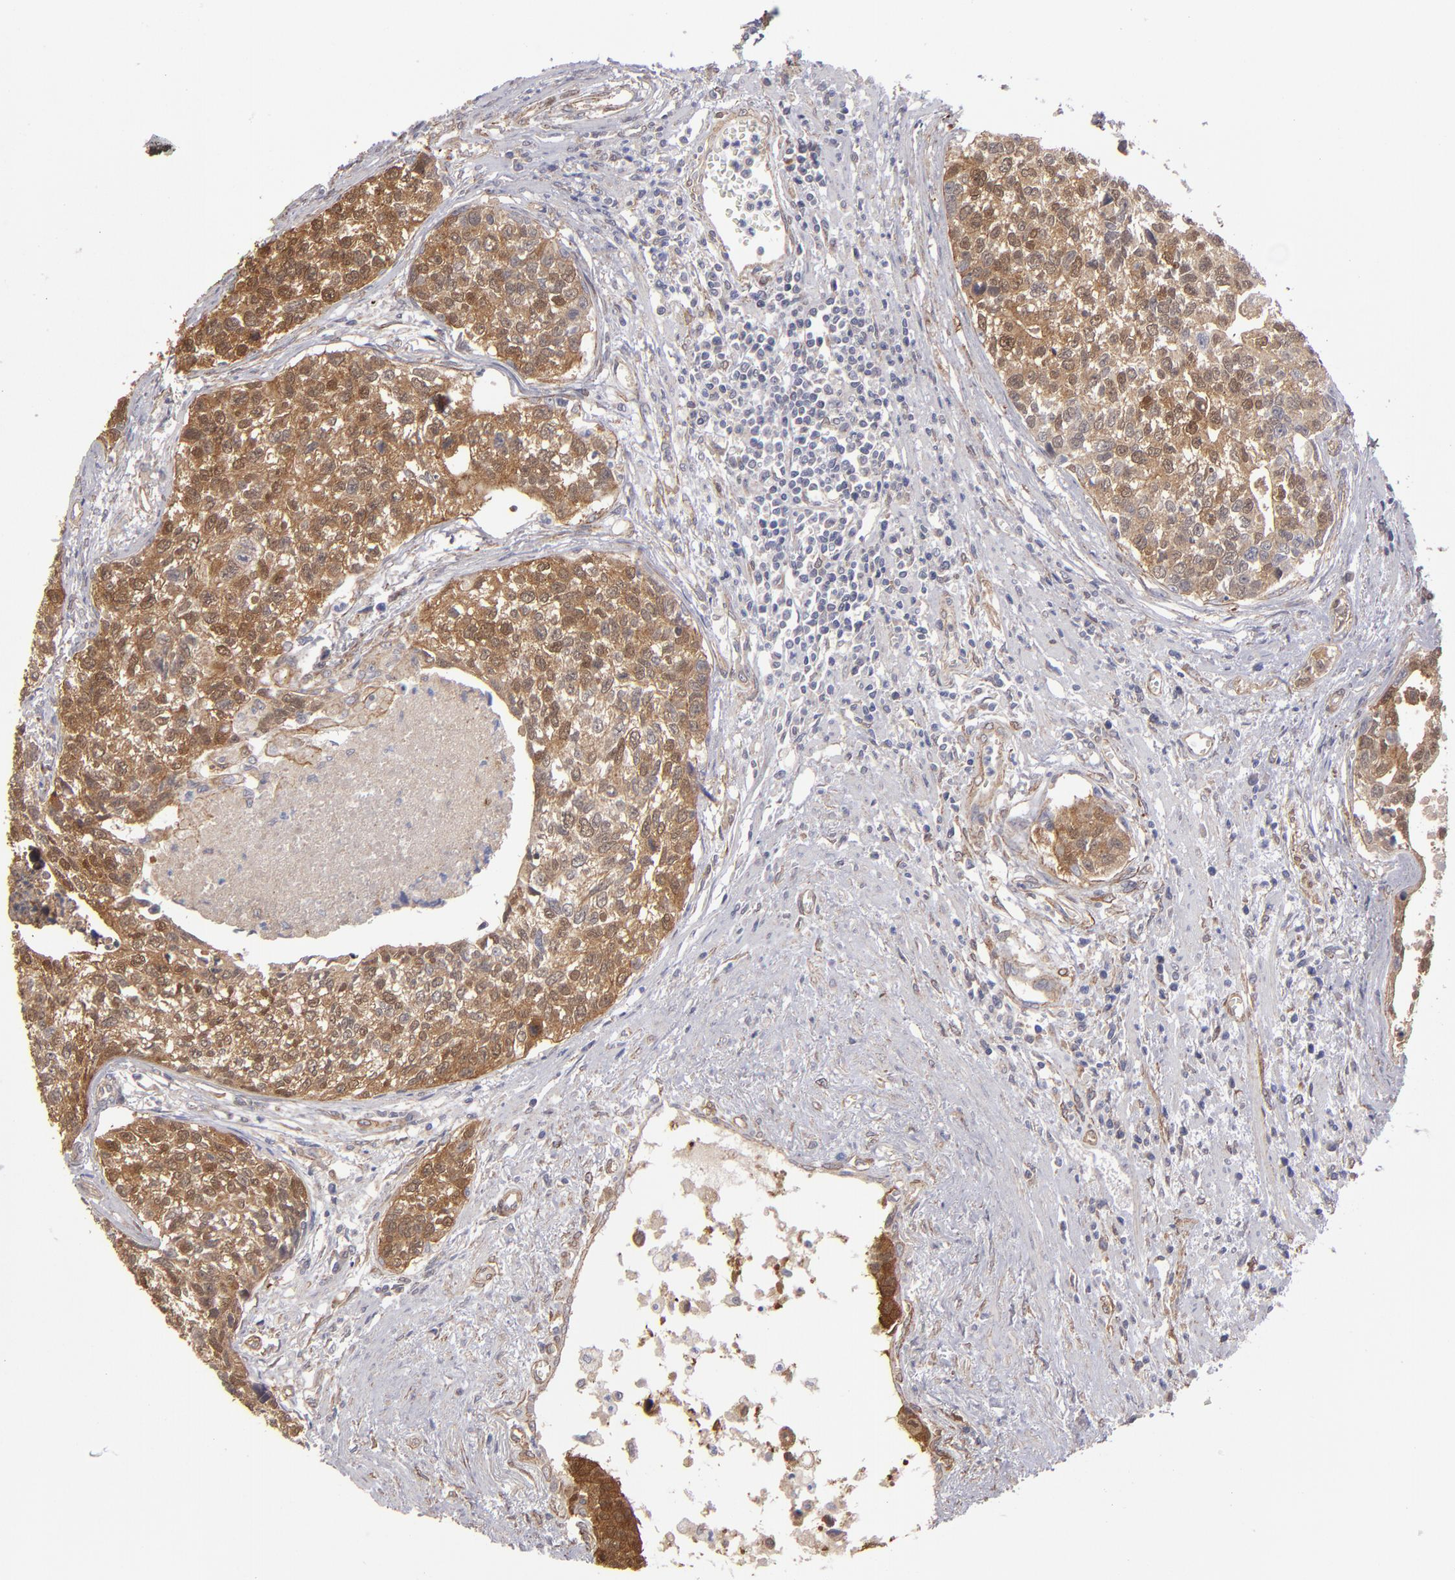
{"staining": {"intensity": "moderate", "quantity": ">75%", "location": "cytoplasmic/membranous,nuclear"}, "tissue": "urothelial cancer", "cell_type": "Tumor cells", "image_type": "cancer", "snomed": [{"axis": "morphology", "description": "Urothelial carcinoma, High grade"}, {"axis": "topography", "description": "Urinary bladder"}], "caption": "High-magnification brightfield microscopy of urothelial cancer stained with DAB (3,3'-diaminobenzidine) (brown) and counterstained with hematoxylin (blue). tumor cells exhibit moderate cytoplasmic/membranous and nuclear positivity is present in approximately>75% of cells.", "gene": "NDRG2", "patient": {"sex": "male", "age": 81}}